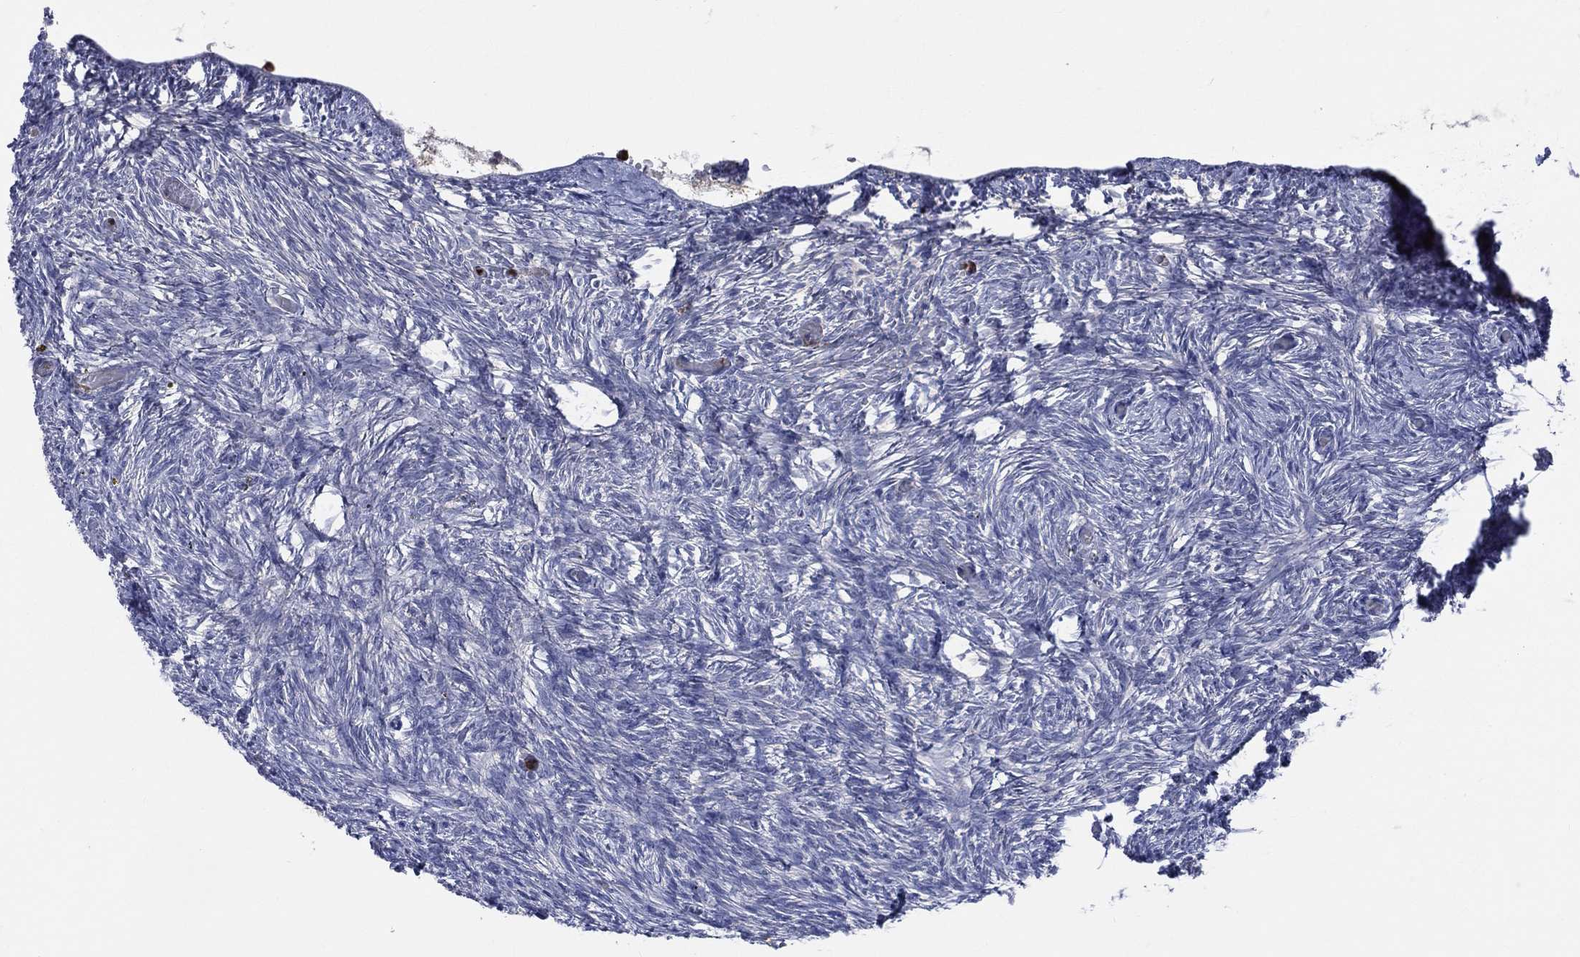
{"staining": {"intensity": "negative", "quantity": "none", "location": "none"}, "tissue": "ovary", "cell_type": "Ovarian stroma cells", "image_type": "normal", "snomed": [{"axis": "morphology", "description": "Normal tissue, NOS"}, {"axis": "topography", "description": "Ovary"}], "caption": "Ovarian stroma cells are negative for protein expression in unremarkable human ovary. The staining is performed using DAB brown chromogen with nuclei counter-stained in using hematoxylin.", "gene": "CCDC159", "patient": {"sex": "female", "age": 39}}